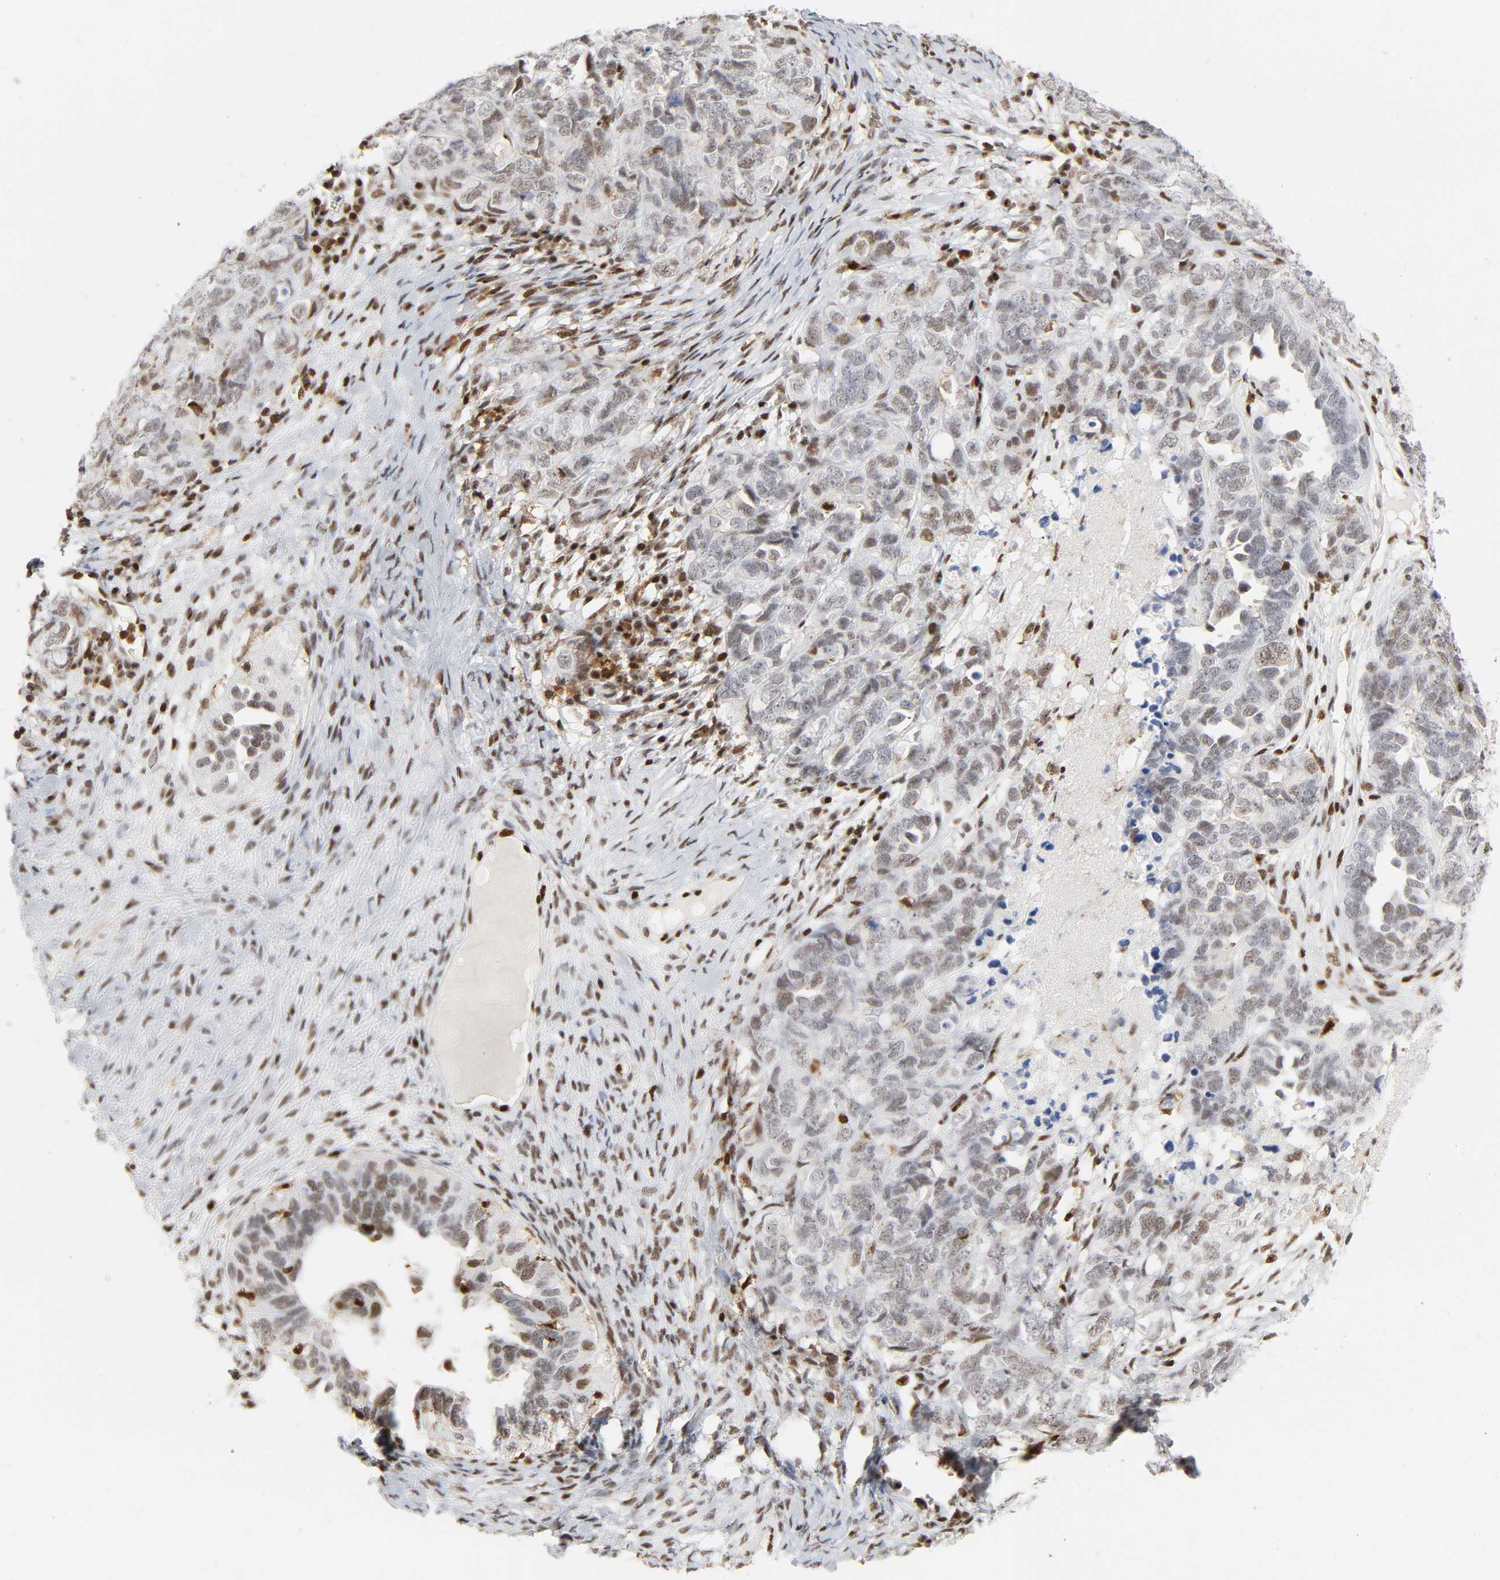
{"staining": {"intensity": "moderate", "quantity": "25%-75%", "location": "nuclear"}, "tissue": "ovarian cancer", "cell_type": "Tumor cells", "image_type": "cancer", "snomed": [{"axis": "morphology", "description": "Cystadenocarcinoma, serous, NOS"}, {"axis": "topography", "description": "Ovary"}], "caption": "A brown stain shows moderate nuclear expression of a protein in ovarian cancer tumor cells. The protein of interest is stained brown, and the nuclei are stained in blue (DAB (3,3'-diaminobenzidine) IHC with brightfield microscopy, high magnification).", "gene": "WAS", "patient": {"sex": "female", "age": 82}}